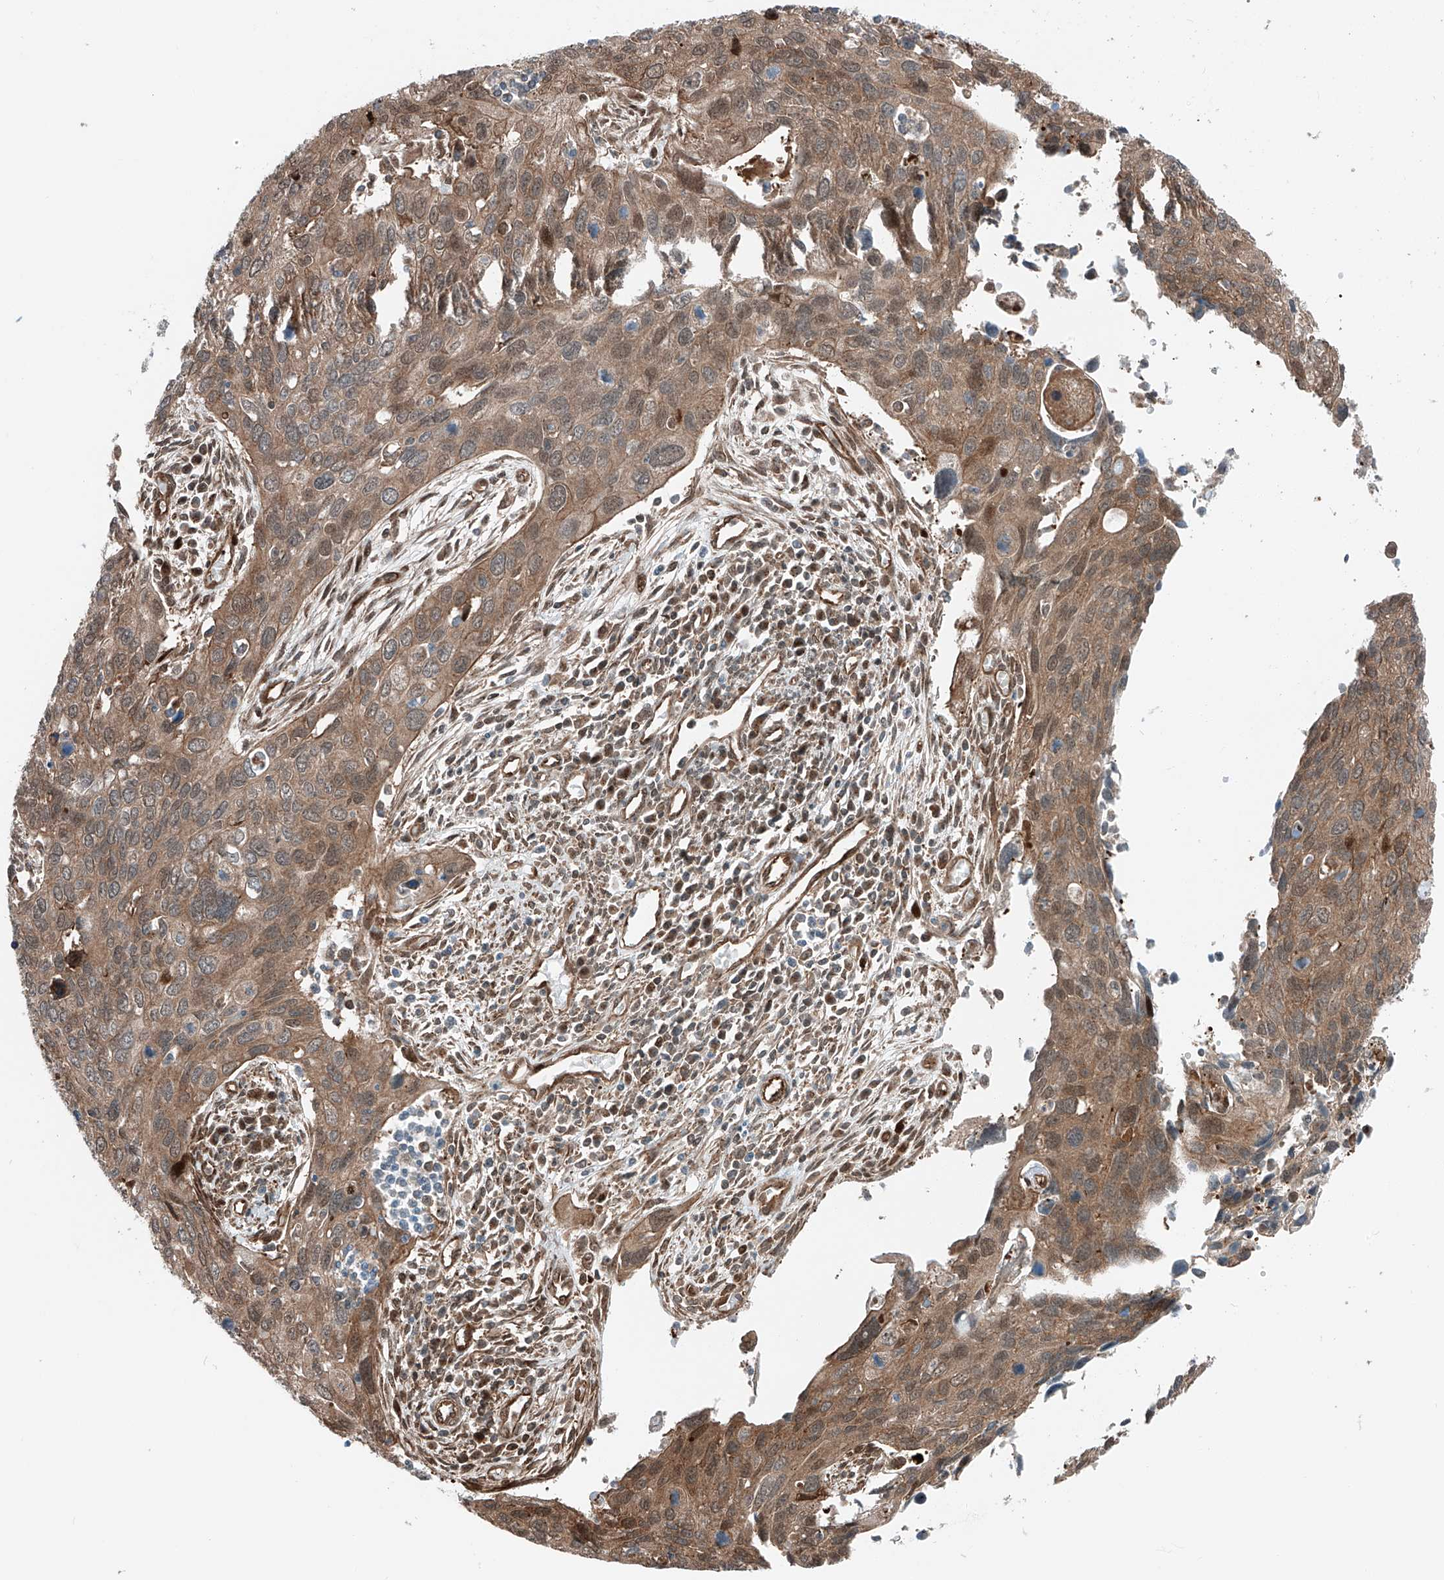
{"staining": {"intensity": "moderate", "quantity": ">75%", "location": "cytoplasmic/membranous,nuclear"}, "tissue": "cervical cancer", "cell_type": "Tumor cells", "image_type": "cancer", "snomed": [{"axis": "morphology", "description": "Squamous cell carcinoma, NOS"}, {"axis": "topography", "description": "Cervix"}], "caption": "An immunohistochemistry image of neoplastic tissue is shown. Protein staining in brown shows moderate cytoplasmic/membranous and nuclear positivity in cervical cancer (squamous cell carcinoma) within tumor cells.", "gene": "USP48", "patient": {"sex": "female", "age": 55}}